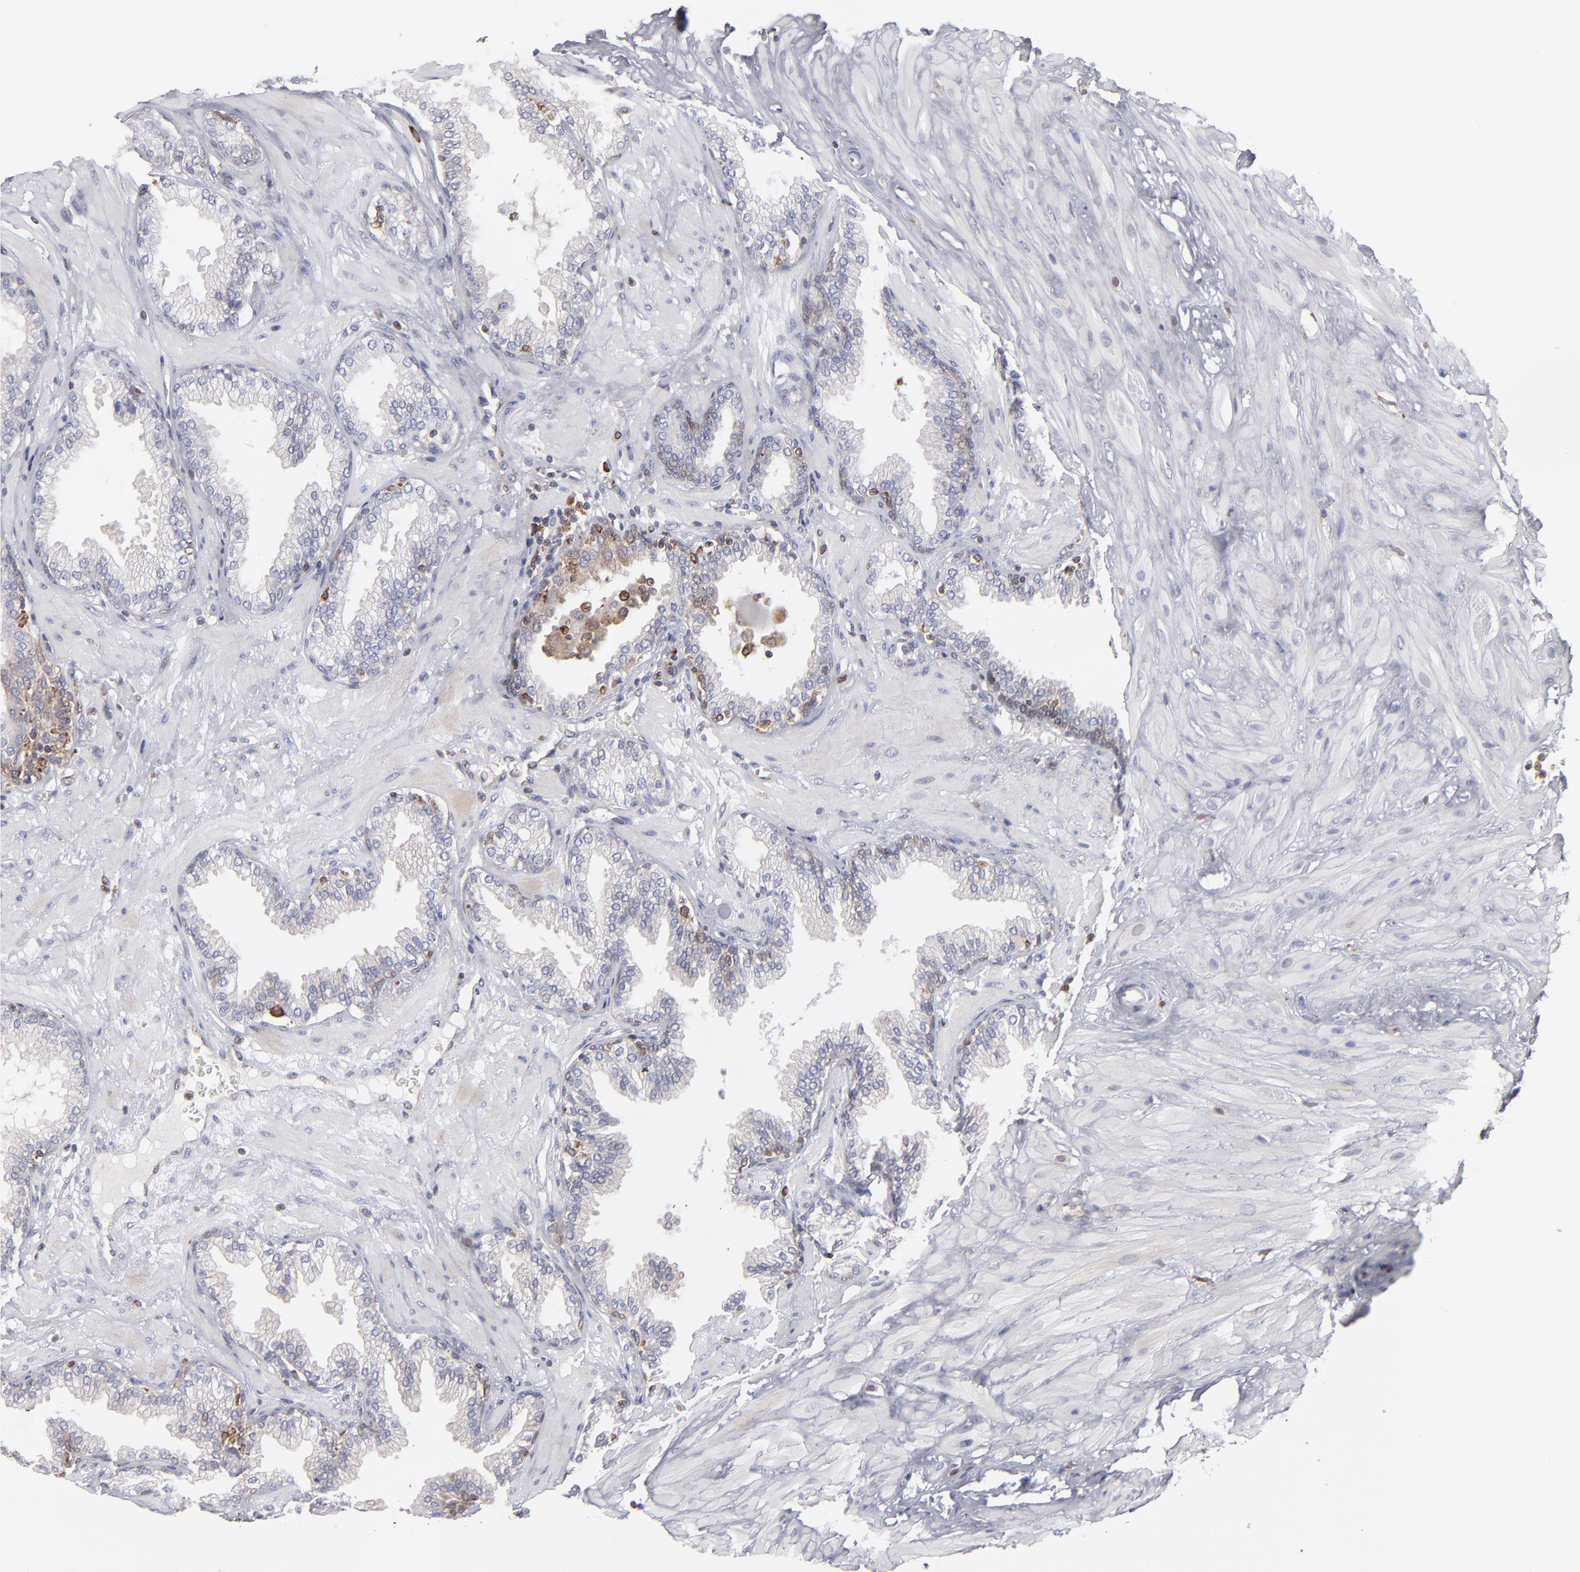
{"staining": {"intensity": "moderate", "quantity": "<25%", "location": "cytoplasmic/membranous"}, "tissue": "prostate", "cell_type": "Glandular cells", "image_type": "normal", "snomed": [{"axis": "morphology", "description": "Normal tissue, NOS"}, {"axis": "topography", "description": "Prostate"}], "caption": "Moderate cytoplasmic/membranous staining is identified in about <25% of glandular cells in unremarkable prostate. The protein is shown in brown color, while the nuclei are stained blue.", "gene": "TMX1", "patient": {"sex": "male", "age": 64}}